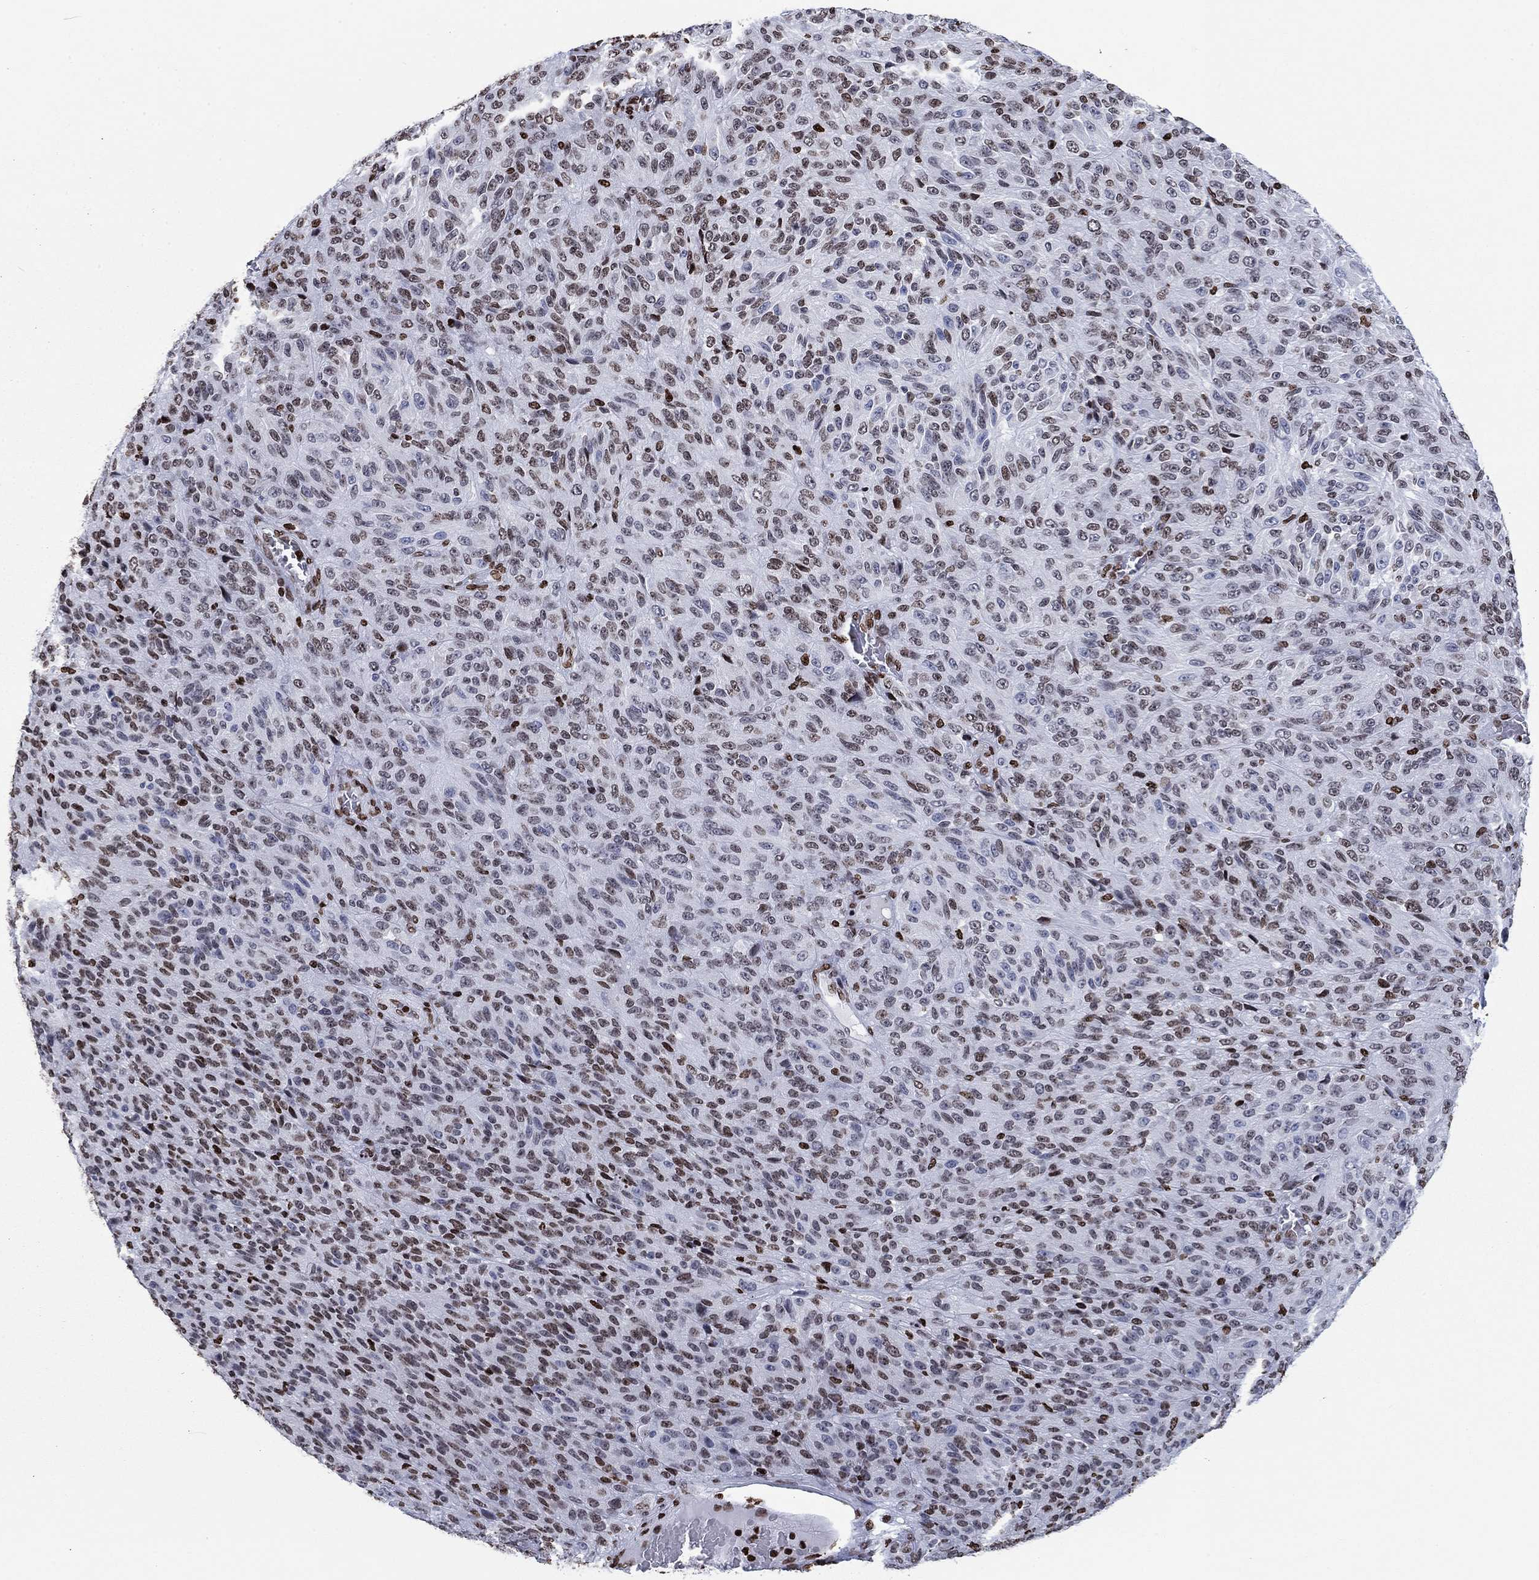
{"staining": {"intensity": "strong", "quantity": "<25%", "location": "nuclear"}, "tissue": "melanoma", "cell_type": "Tumor cells", "image_type": "cancer", "snomed": [{"axis": "morphology", "description": "Malignant melanoma, Metastatic site"}, {"axis": "topography", "description": "Brain"}], "caption": "A brown stain highlights strong nuclear positivity of a protein in human malignant melanoma (metastatic site) tumor cells.", "gene": "H1-5", "patient": {"sex": "female", "age": 56}}